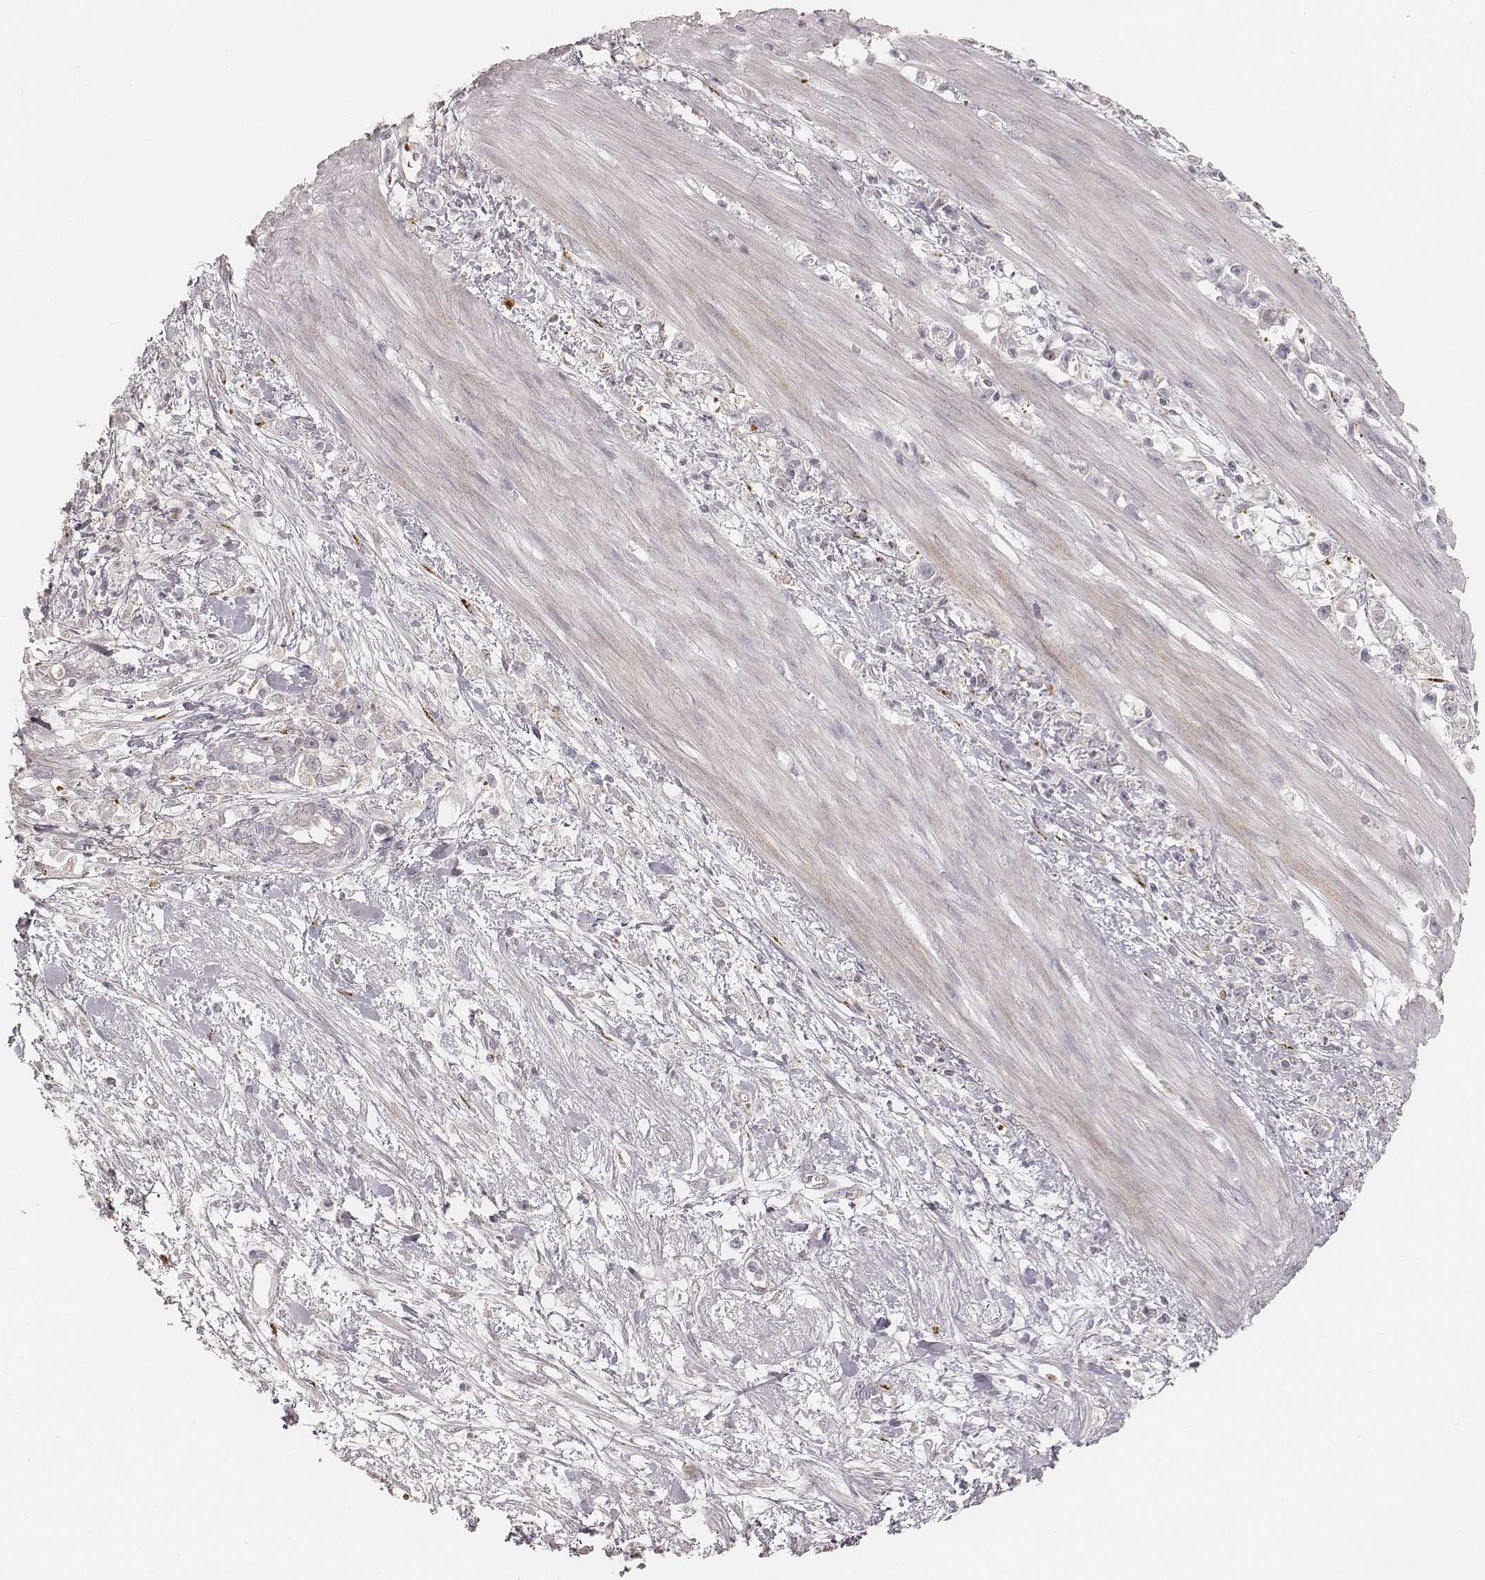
{"staining": {"intensity": "negative", "quantity": "none", "location": "none"}, "tissue": "stomach cancer", "cell_type": "Tumor cells", "image_type": "cancer", "snomed": [{"axis": "morphology", "description": "Adenocarcinoma, NOS"}, {"axis": "topography", "description": "Stomach"}], "caption": "The IHC image has no significant positivity in tumor cells of stomach adenocarcinoma tissue.", "gene": "GORASP2", "patient": {"sex": "female", "age": 59}}